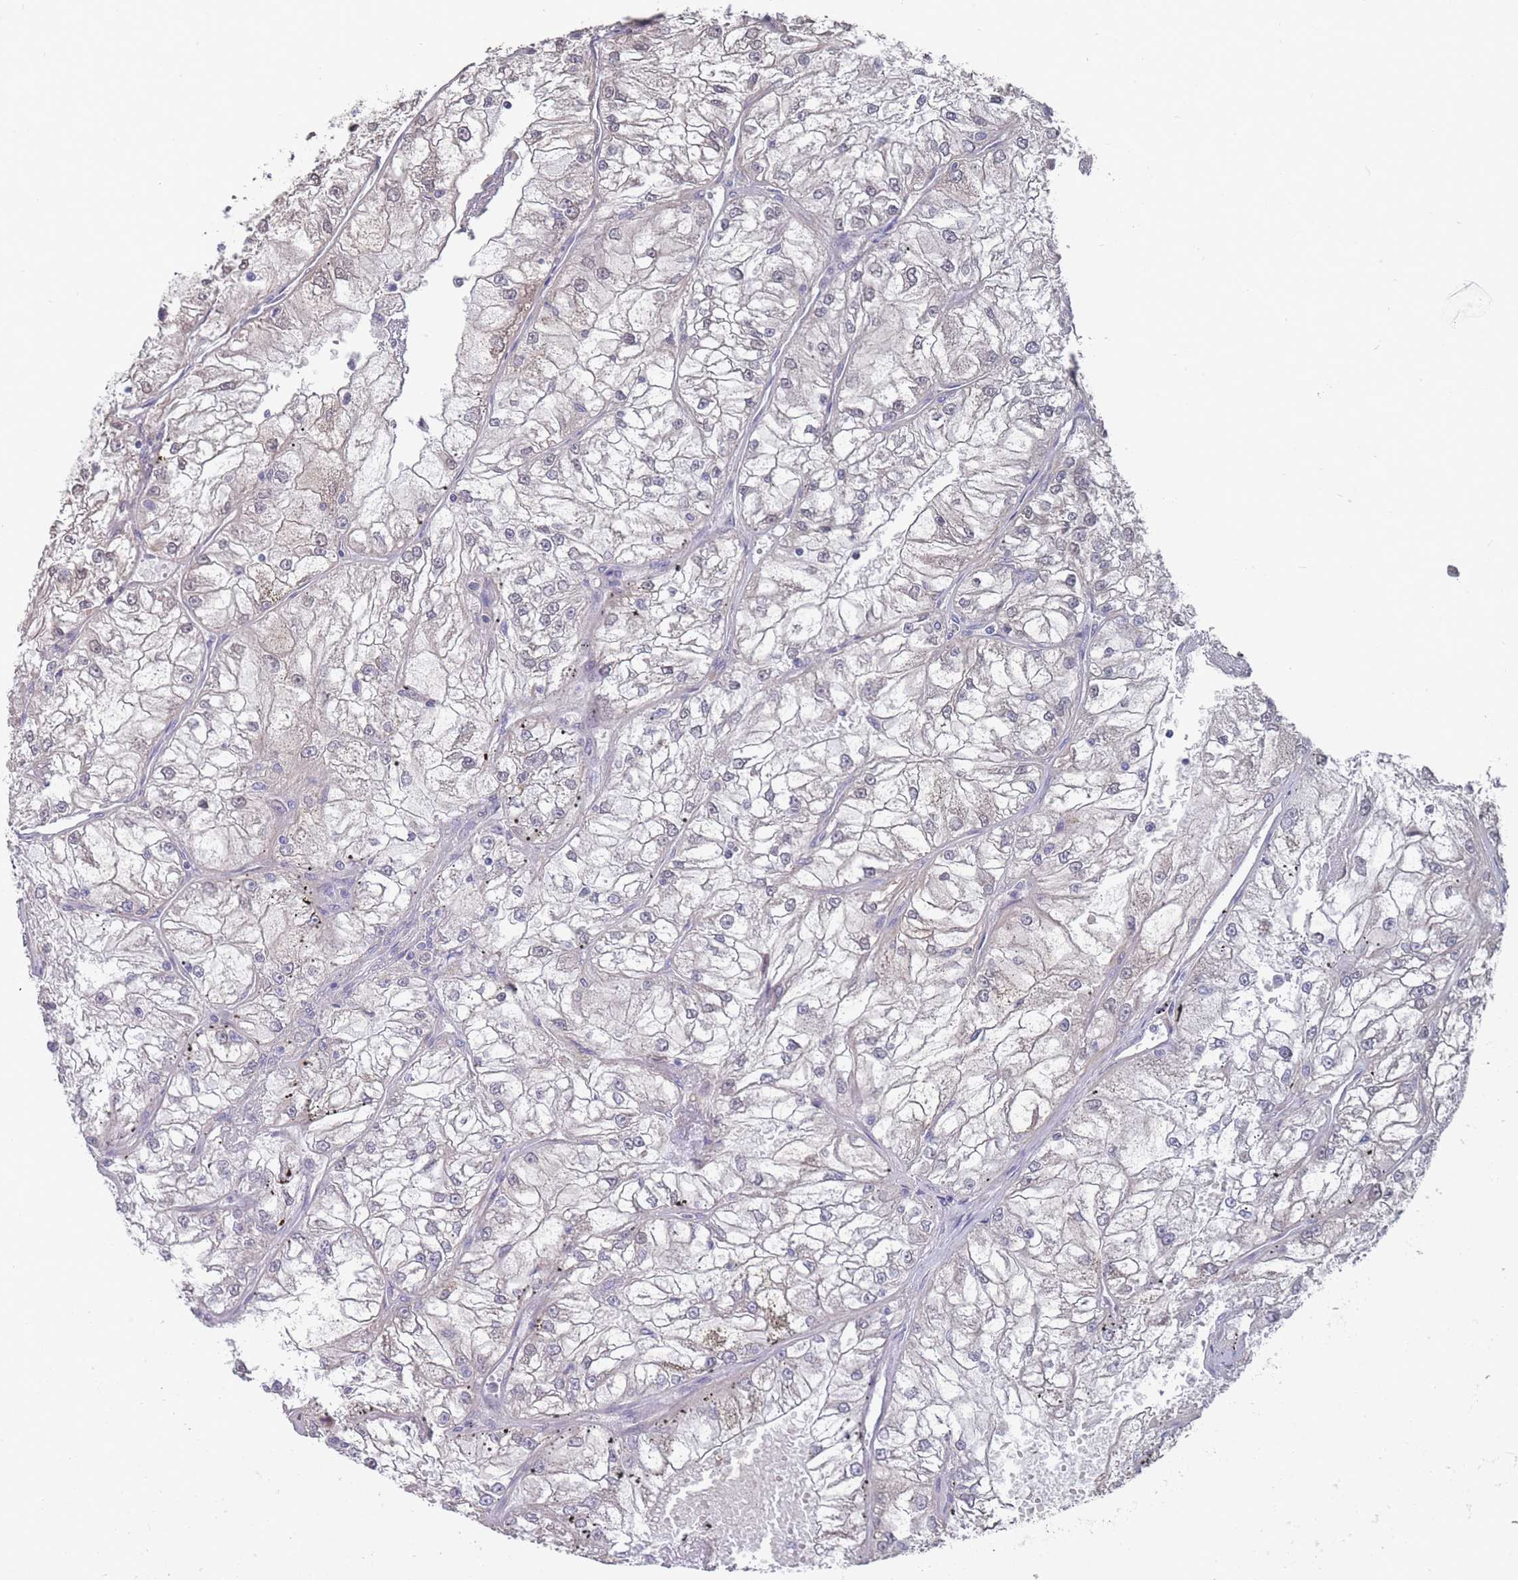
{"staining": {"intensity": "negative", "quantity": "none", "location": "none"}, "tissue": "renal cancer", "cell_type": "Tumor cells", "image_type": "cancer", "snomed": [{"axis": "morphology", "description": "Adenocarcinoma, NOS"}, {"axis": "topography", "description": "Kidney"}], "caption": "Immunohistochemistry (IHC) histopathology image of neoplastic tissue: adenocarcinoma (renal) stained with DAB (3,3'-diaminobenzidine) shows no significant protein staining in tumor cells.", "gene": "SLC1A6", "patient": {"sex": "female", "age": 72}}